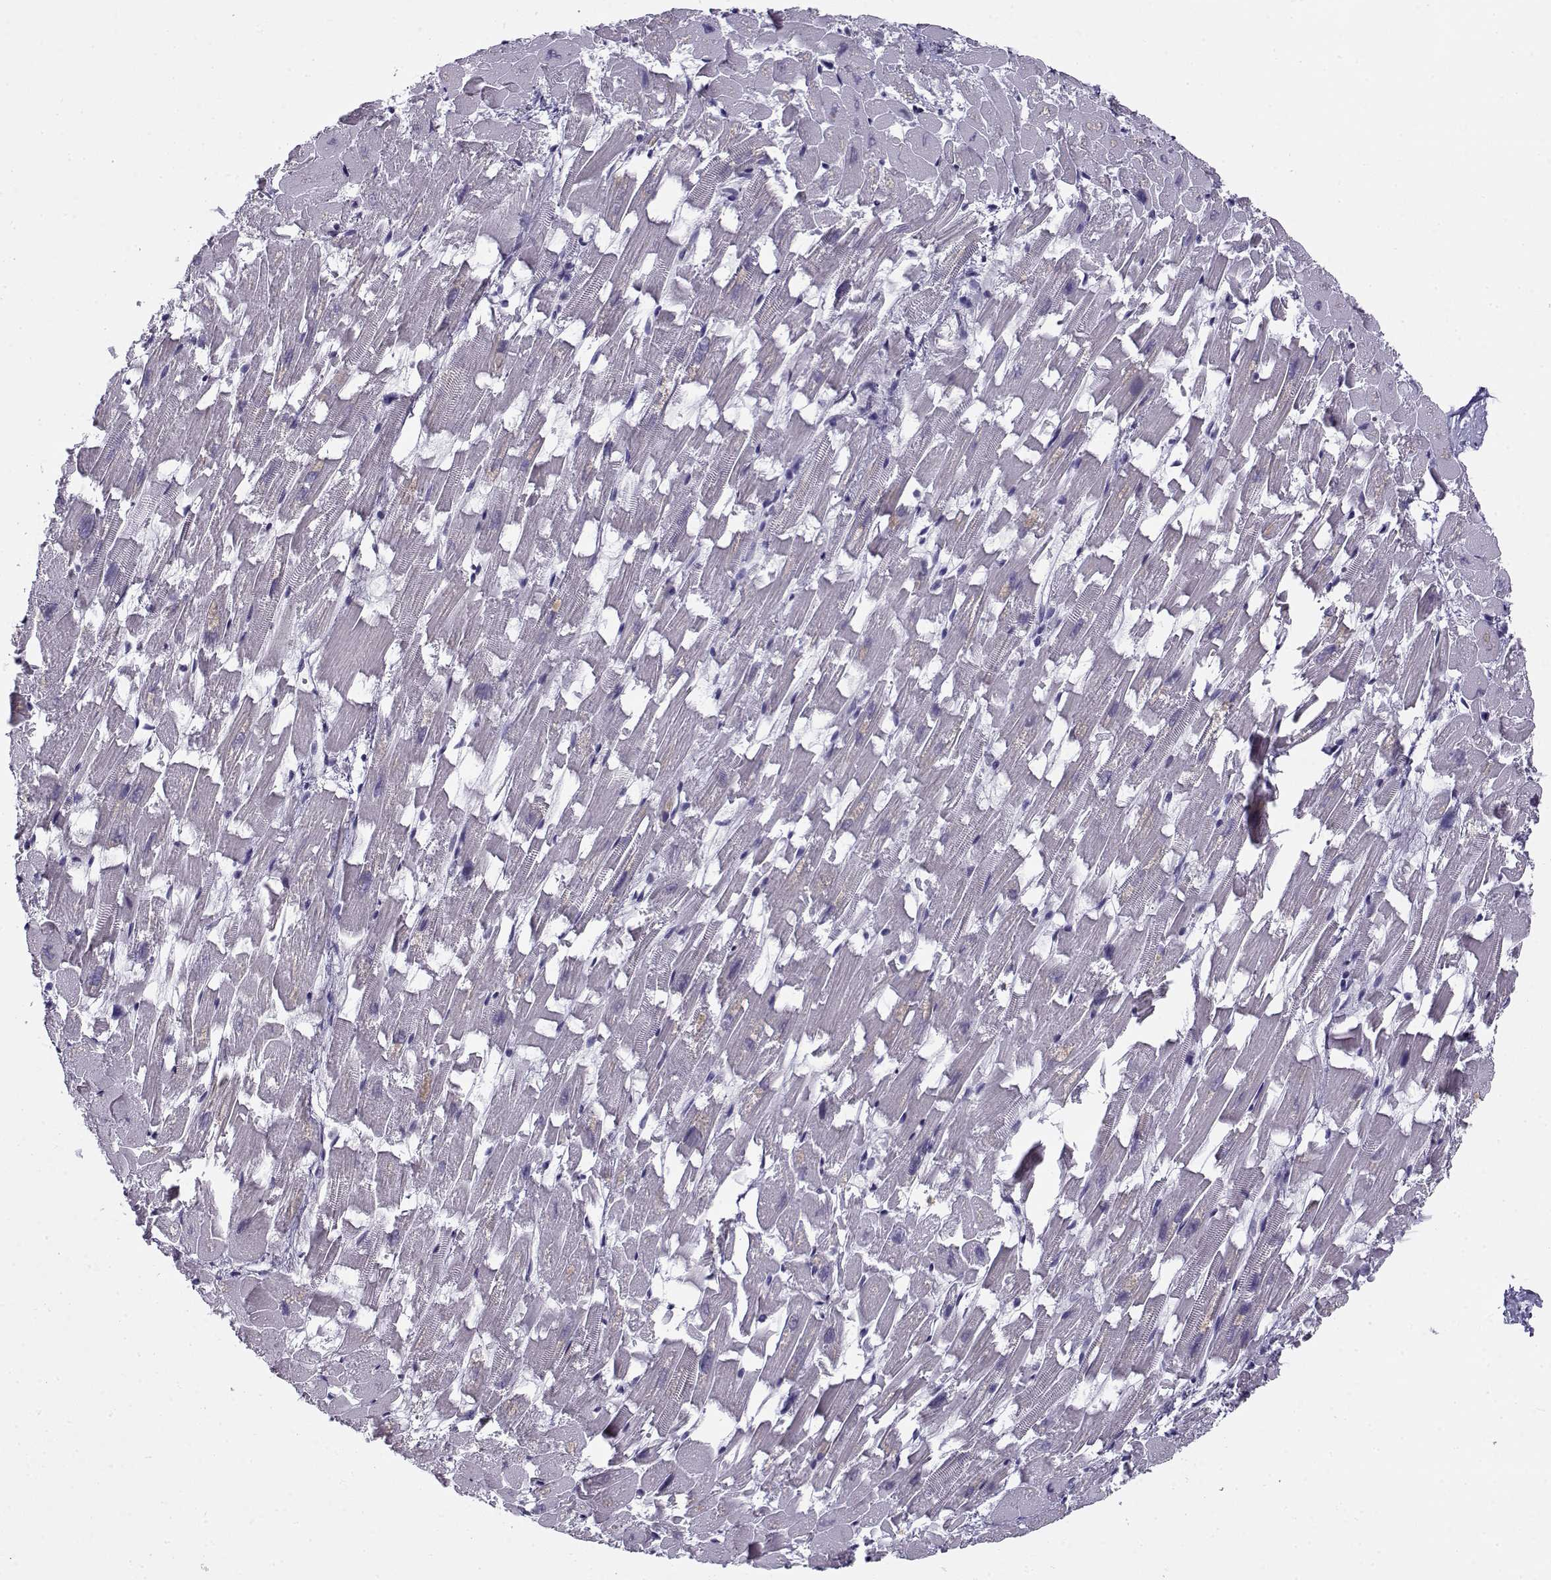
{"staining": {"intensity": "negative", "quantity": "none", "location": "none"}, "tissue": "heart muscle", "cell_type": "Cardiomyocytes", "image_type": "normal", "snomed": [{"axis": "morphology", "description": "Normal tissue, NOS"}, {"axis": "topography", "description": "Heart"}], "caption": "IHC of benign heart muscle displays no positivity in cardiomyocytes.", "gene": "FEZF1", "patient": {"sex": "female", "age": 64}}